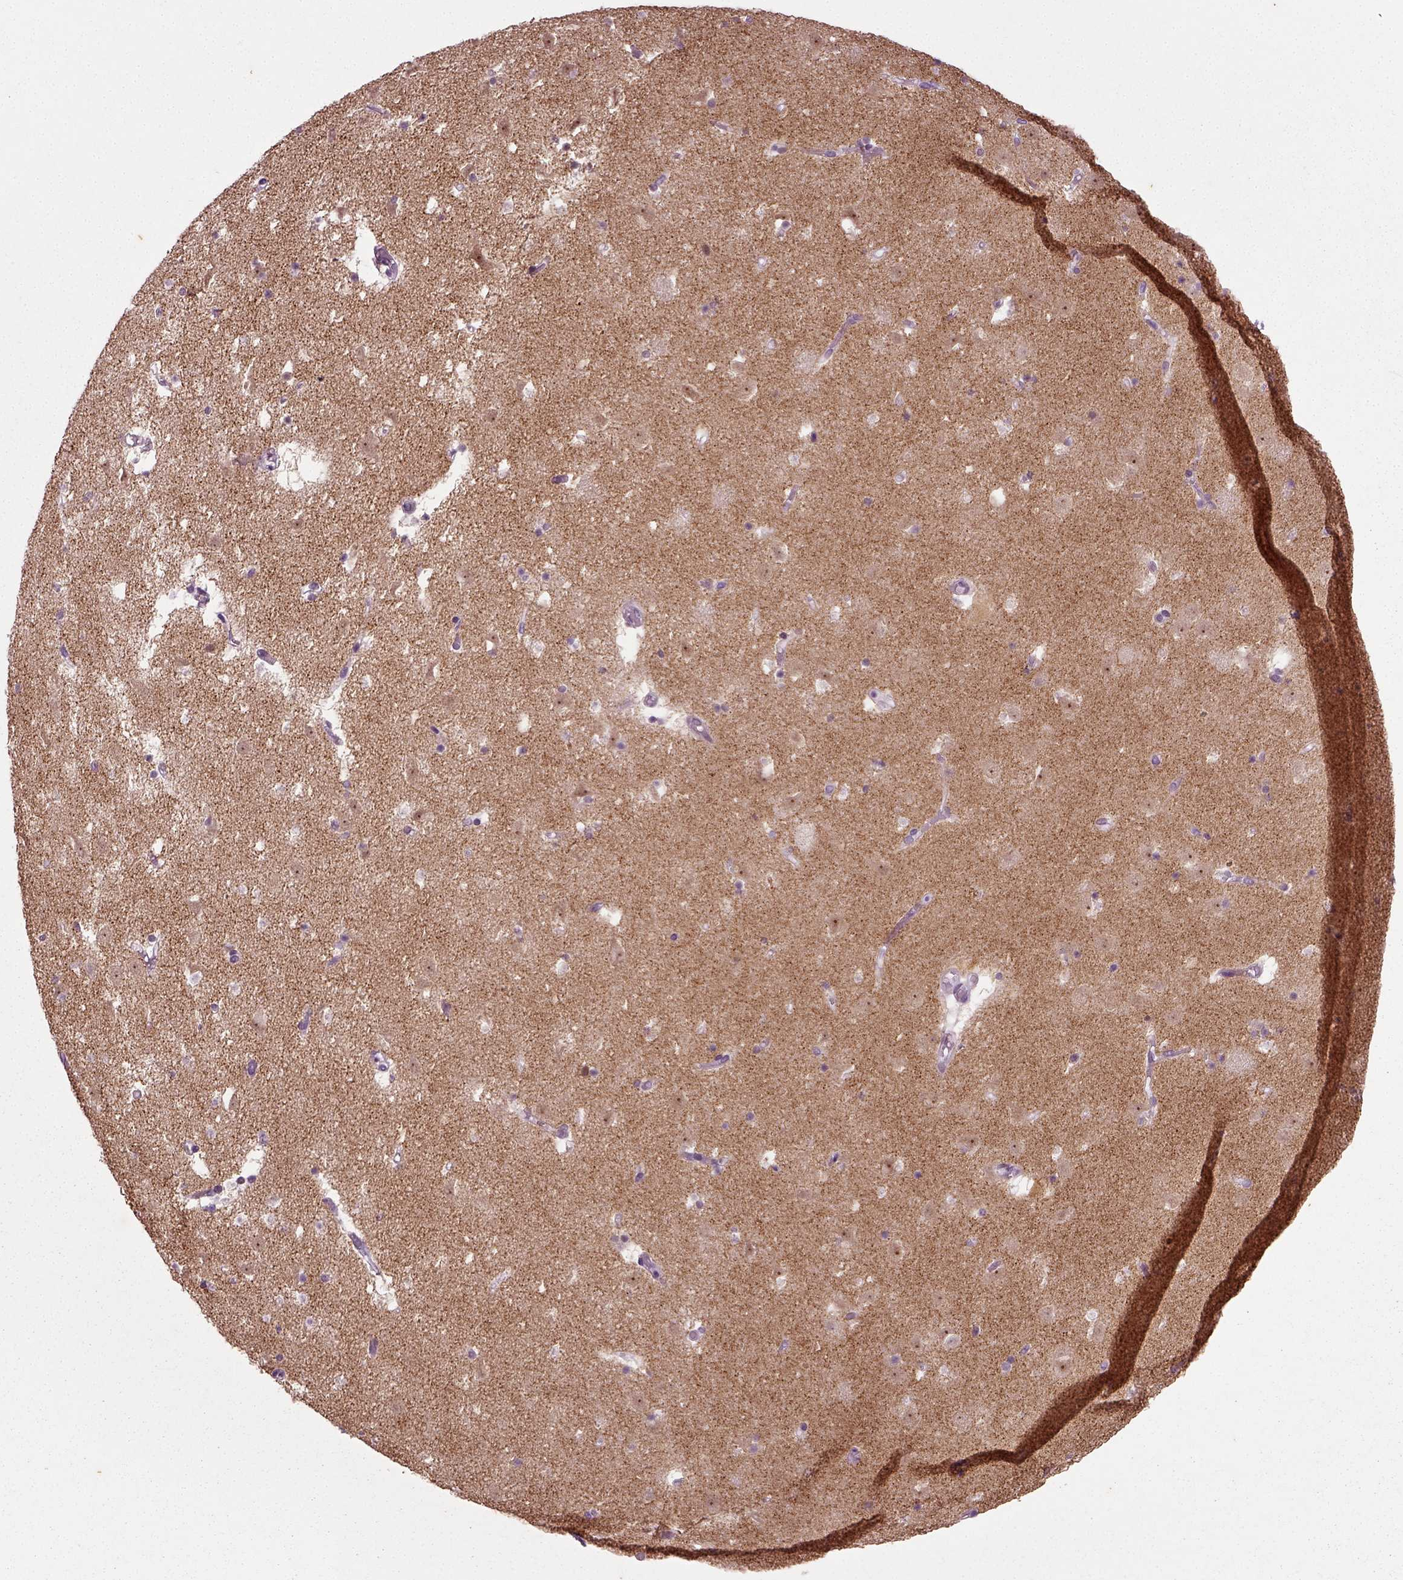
{"staining": {"intensity": "negative", "quantity": "none", "location": "none"}, "tissue": "caudate", "cell_type": "Glial cells", "image_type": "normal", "snomed": [{"axis": "morphology", "description": "Normal tissue, NOS"}, {"axis": "topography", "description": "Lateral ventricle wall"}], "caption": "Immunohistochemistry (IHC) image of unremarkable caudate: human caudate stained with DAB (3,3'-diaminobenzidine) displays no significant protein expression in glial cells. Brightfield microscopy of IHC stained with DAB (brown) and hematoxylin (blue), captured at high magnification.", "gene": "SYNGAP1", "patient": {"sex": "female", "age": 42}}